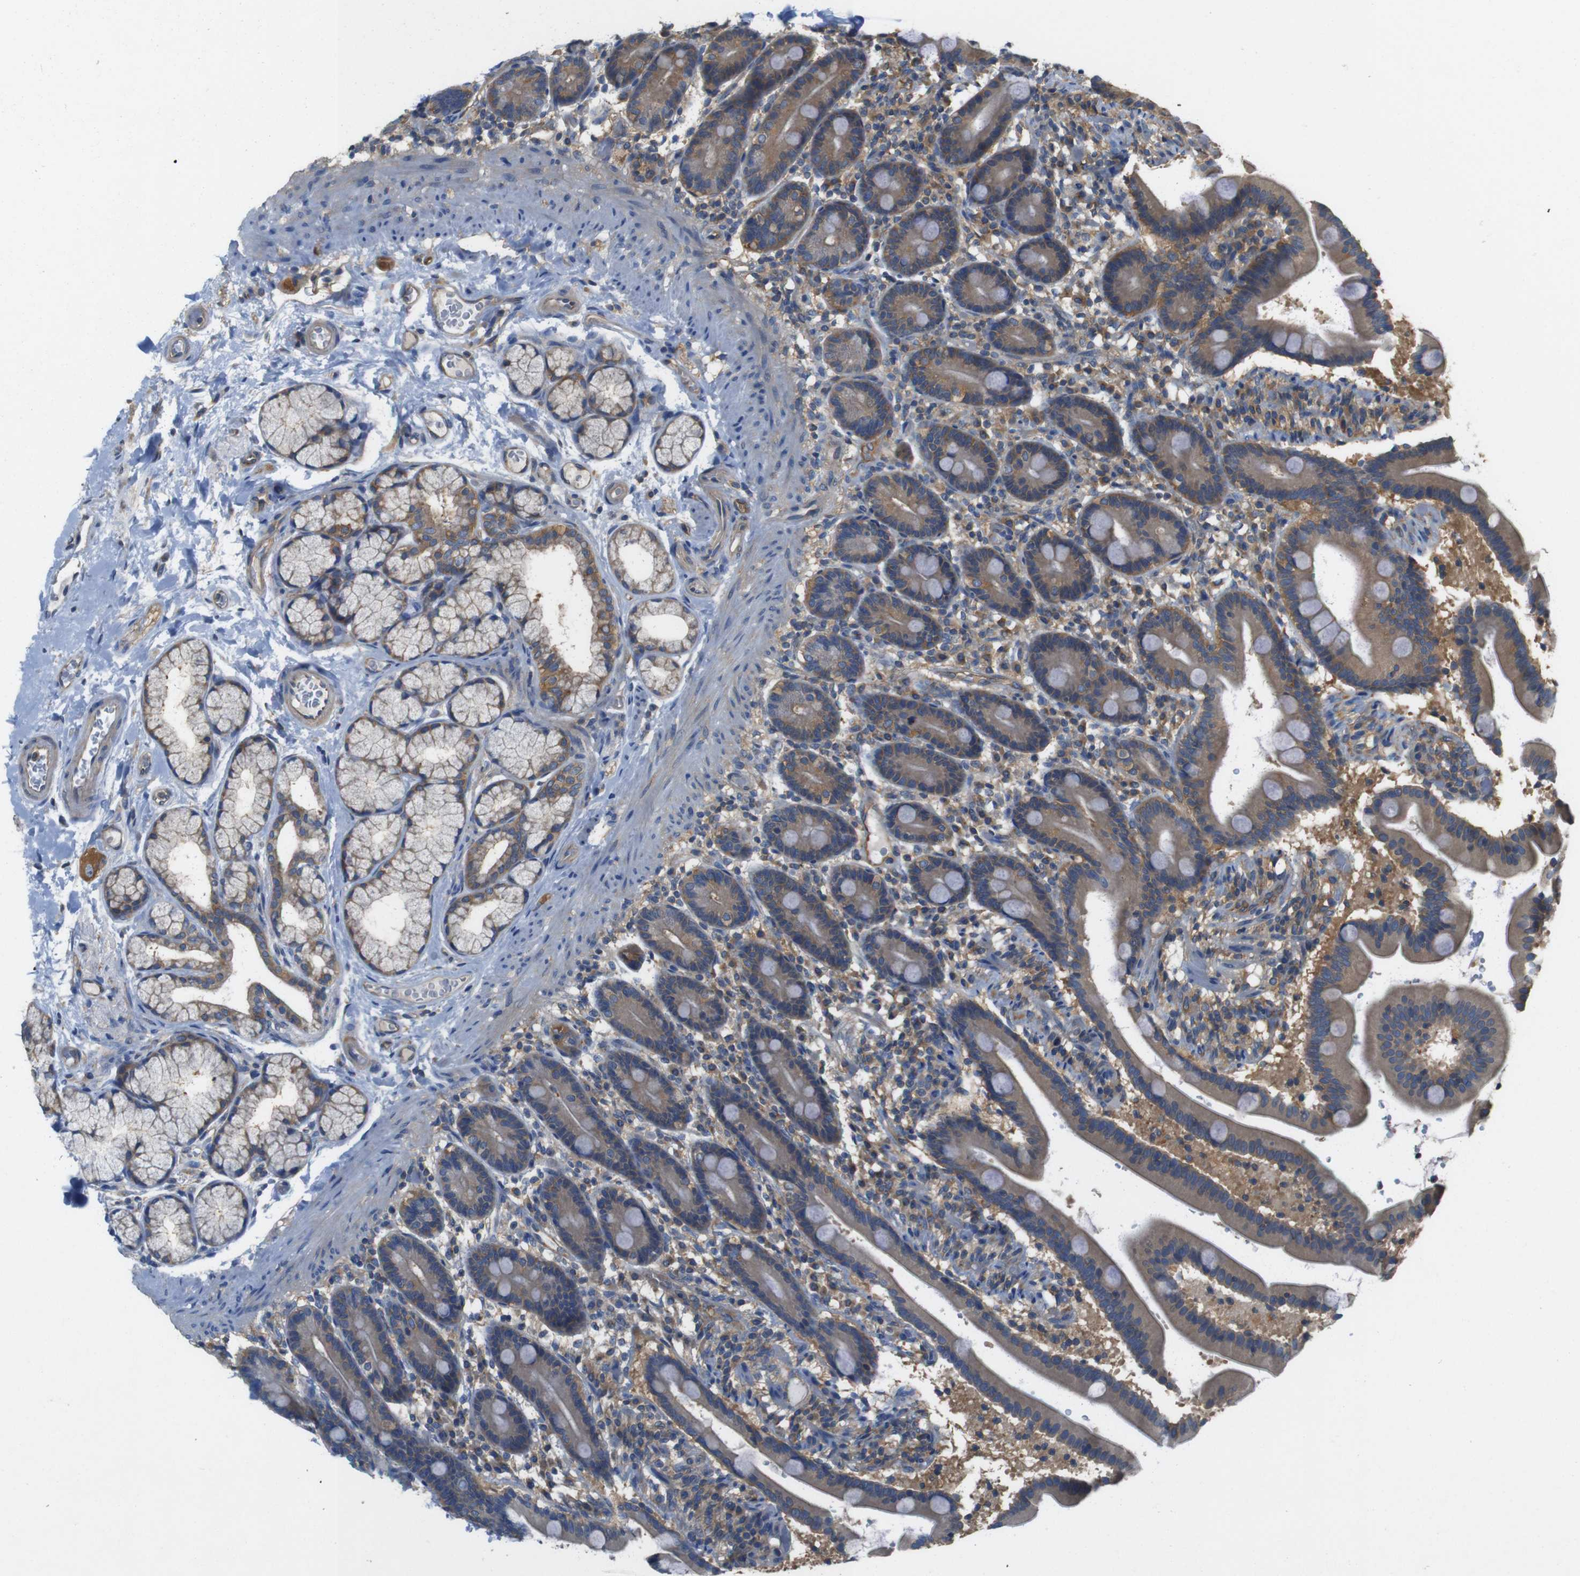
{"staining": {"intensity": "moderate", "quantity": ">75%", "location": "cytoplasmic/membranous"}, "tissue": "duodenum", "cell_type": "Glandular cells", "image_type": "normal", "snomed": [{"axis": "morphology", "description": "Normal tissue, NOS"}, {"axis": "topography", "description": "Duodenum"}], "caption": "A micrograph of duodenum stained for a protein reveals moderate cytoplasmic/membranous brown staining in glandular cells.", "gene": "DCTN1", "patient": {"sex": "male", "age": 54}}